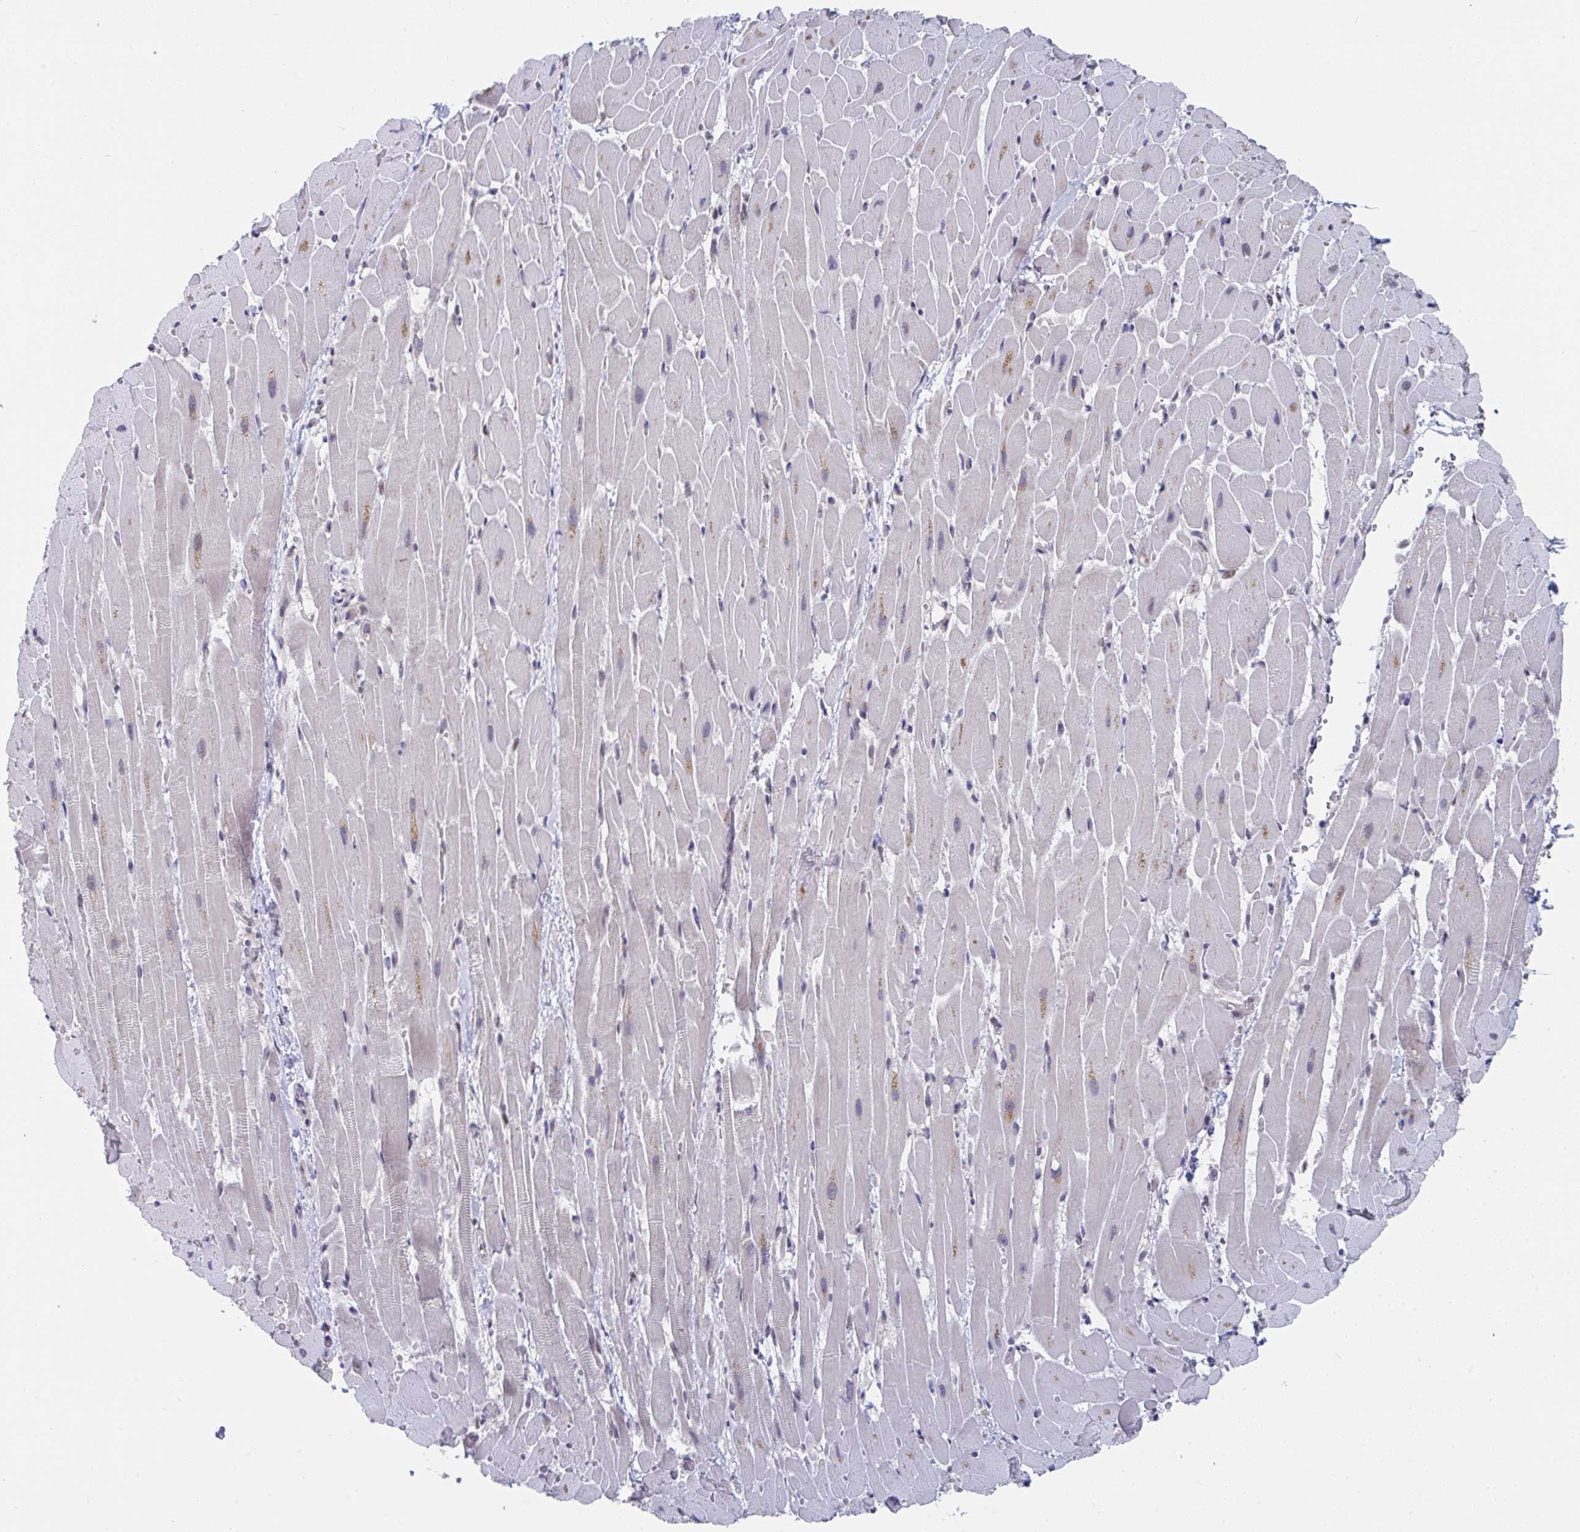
{"staining": {"intensity": "moderate", "quantity": "<25%", "location": "nuclear"}, "tissue": "heart muscle", "cell_type": "Cardiomyocytes", "image_type": "normal", "snomed": [{"axis": "morphology", "description": "Normal tissue, NOS"}, {"axis": "topography", "description": "Heart"}], "caption": "Immunohistochemistry (IHC) histopathology image of normal human heart muscle stained for a protein (brown), which reveals low levels of moderate nuclear expression in approximately <25% of cardiomyocytes.", "gene": "JMJD1C", "patient": {"sex": "male", "age": 37}}